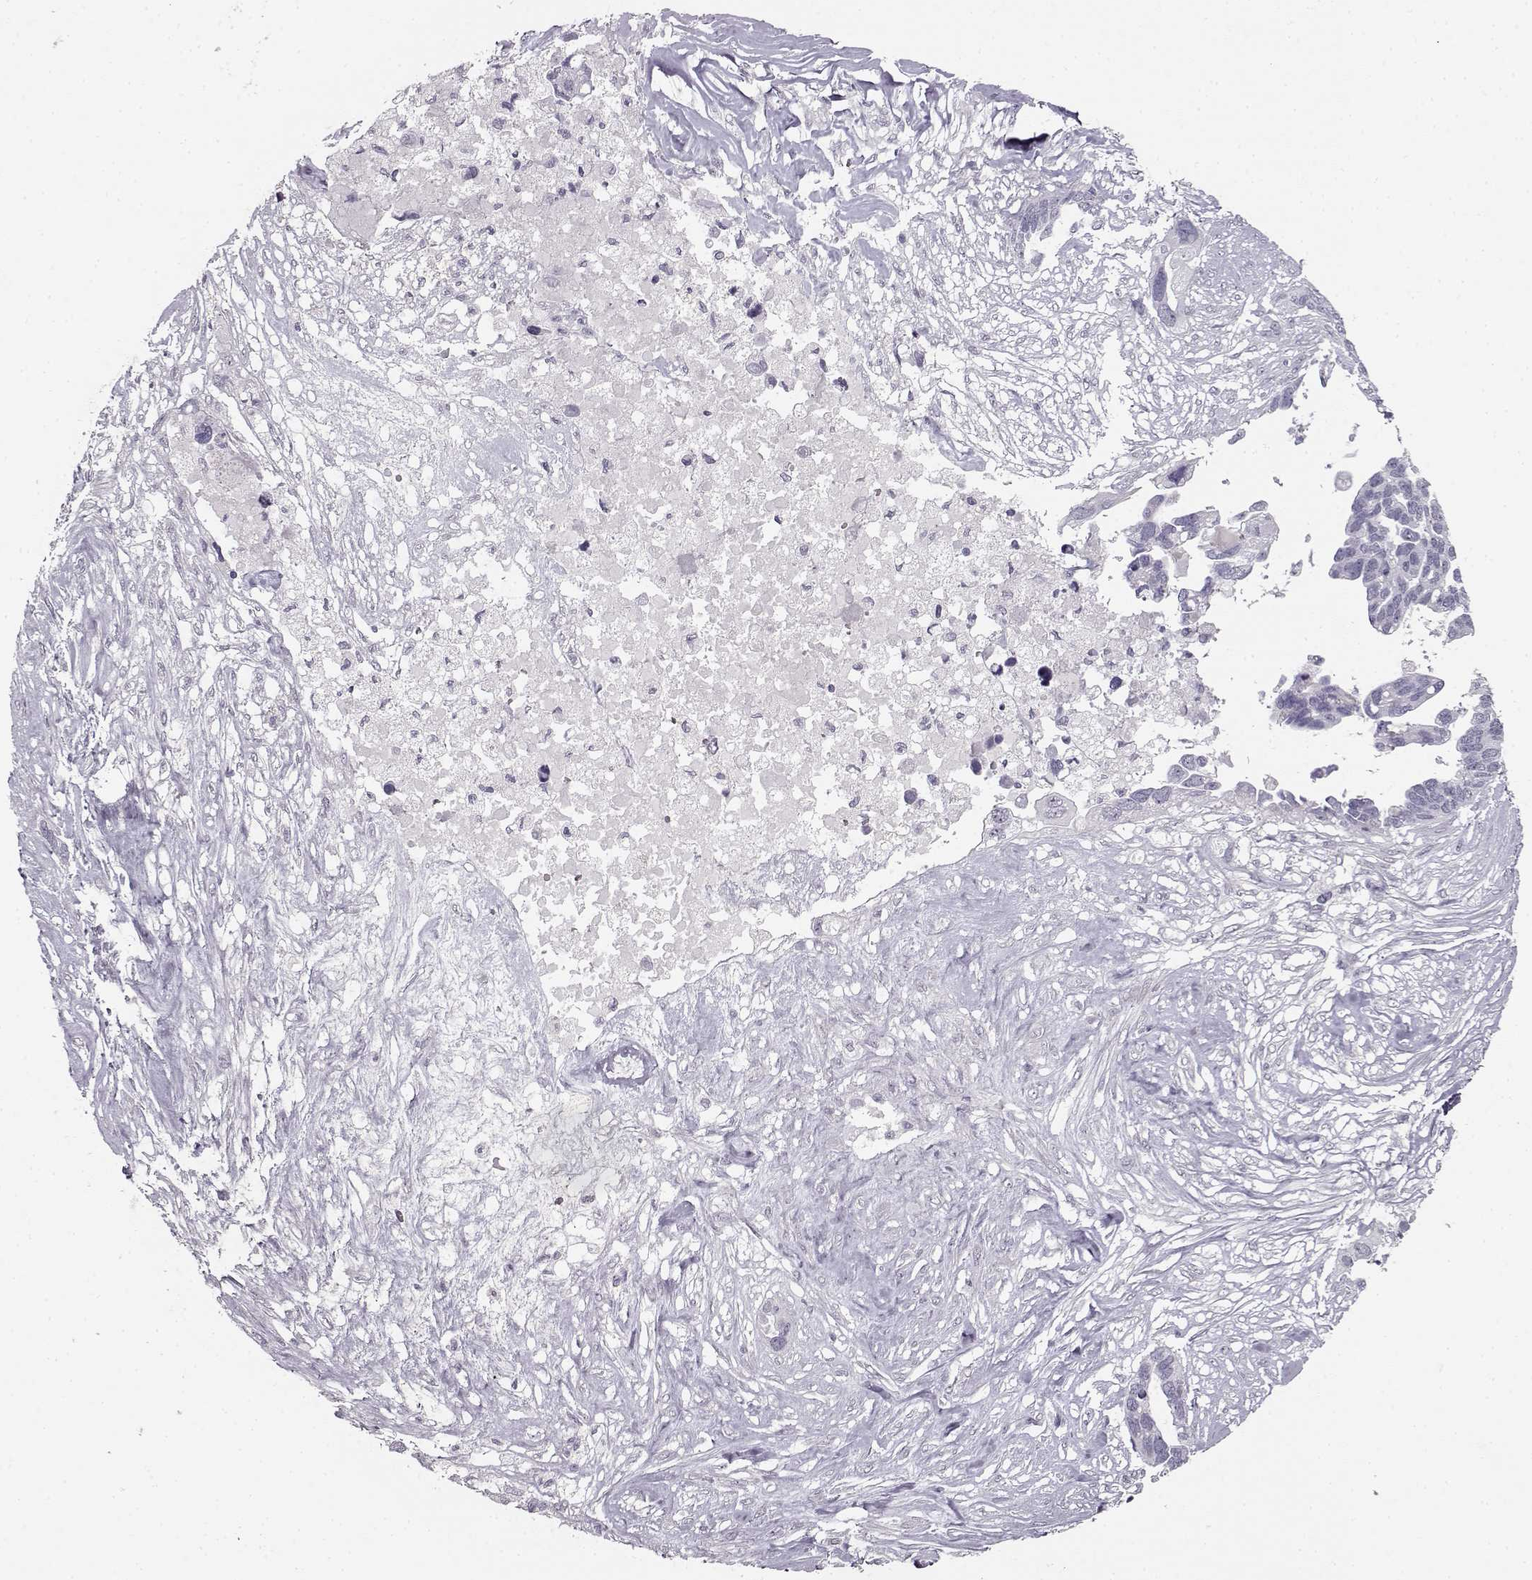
{"staining": {"intensity": "negative", "quantity": "none", "location": "none"}, "tissue": "ovarian cancer", "cell_type": "Tumor cells", "image_type": "cancer", "snomed": [{"axis": "morphology", "description": "Cystadenocarcinoma, serous, NOS"}, {"axis": "topography", "description": "Ovary"}], "caption": "This is a micrograph of immunohistochemistry (IHC) staining of ovarian cancer, which shows no expression in tumor cells. (Stains: DAB immunohistochemistry (IHC) with hematoxylin counter stain, Microscopy: brightfield microscopy at high magnification).", "gene": "FSHB", "patient": {"sex": "female", "age": 54}}